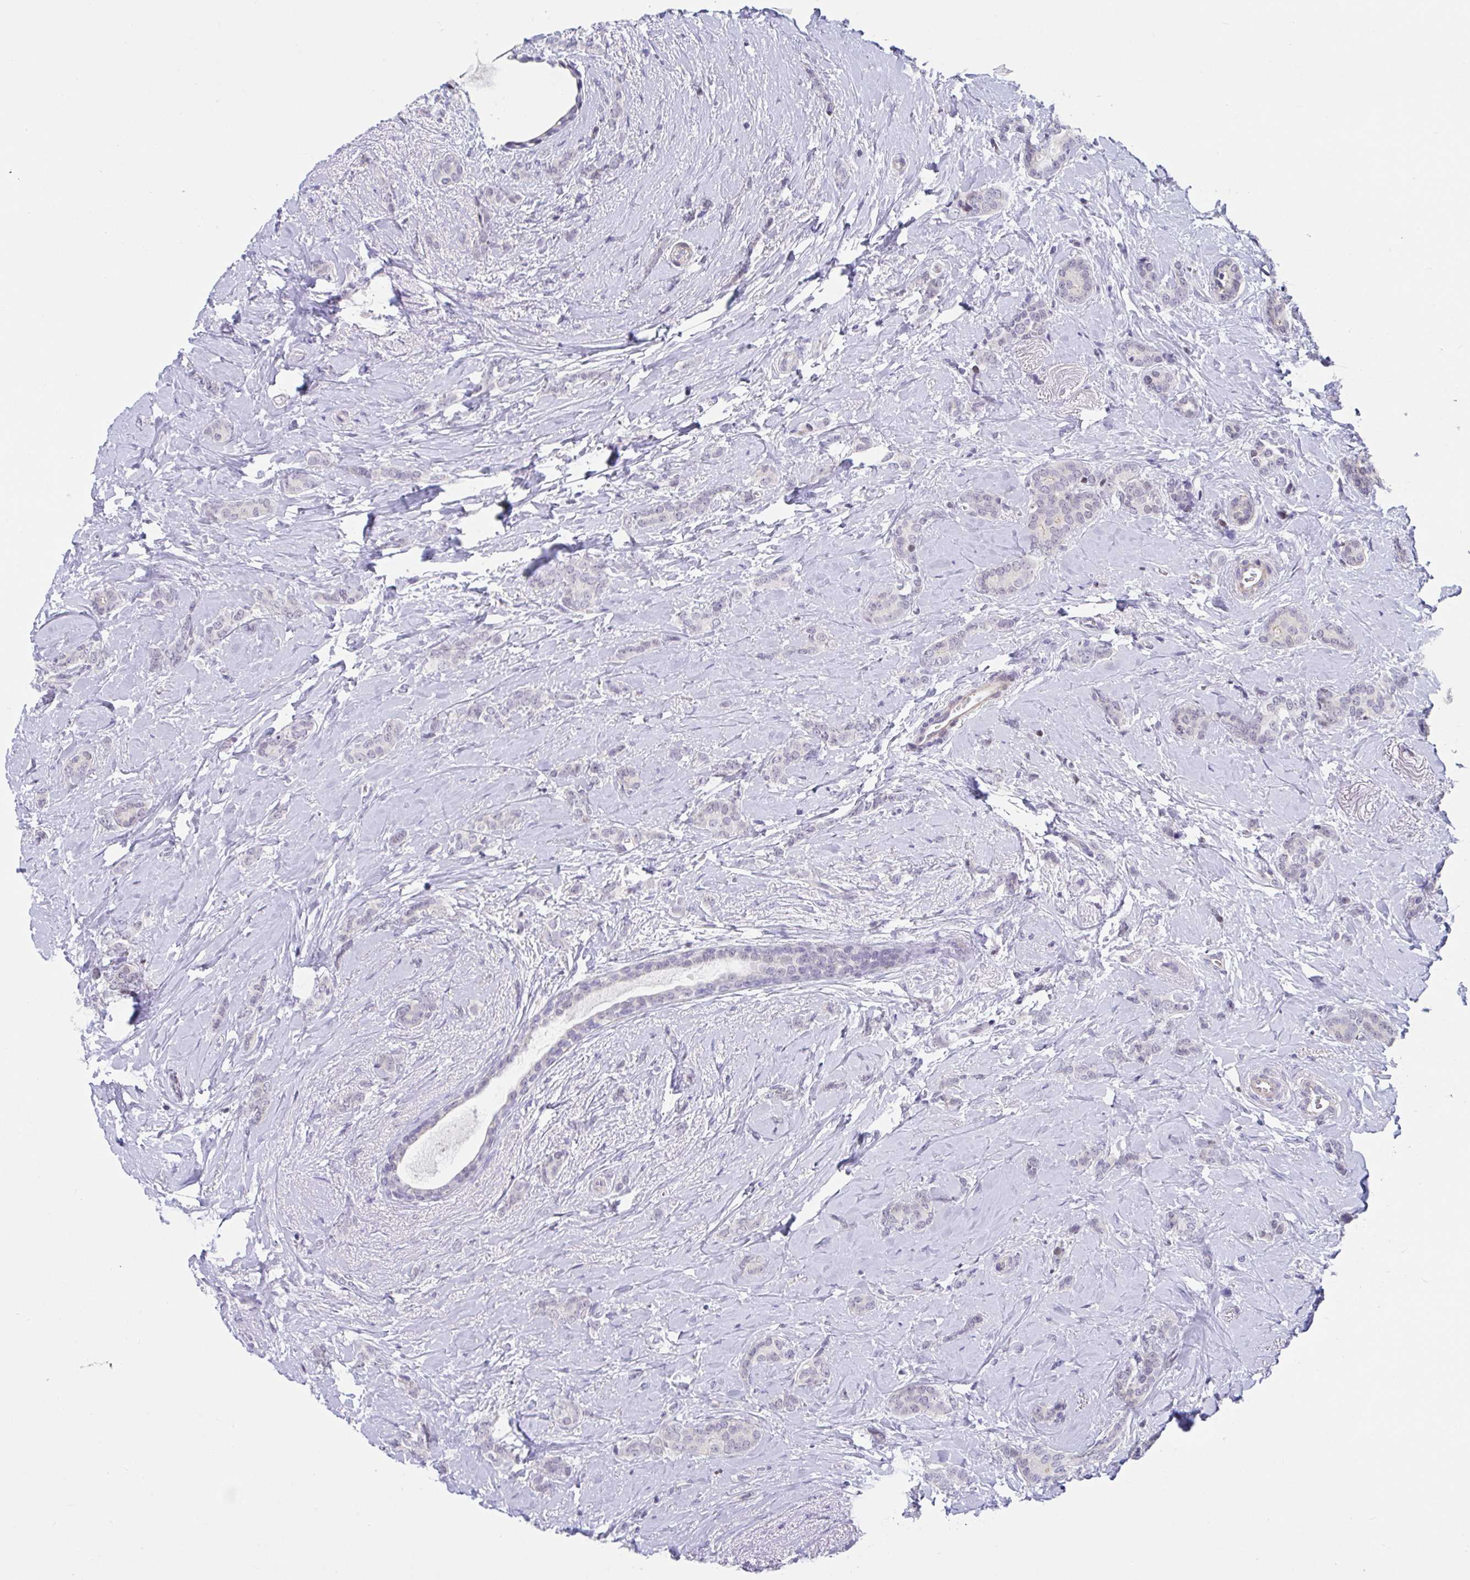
{"staining": {"intensity": "negative", "quantity": "none", "location": "none"}, "tissue": "breast cancer", "cell_type": "Tumor cells", "image_type": "cancer", "snomed": [{"axis": "morphology", "description": "Normal tissue, NOS"}, {"axis": "morphology", "description": "Duct carcinoma"}, {"axis": "topography", "description": "Breast"}], "caption": "The image reveals no significant staining in tumor cells of breast invasive ductal carcinoma. (Immunohistochemistry, brightfield microscopy, high magnification).", "gene": "WDR72", "patient": {"sex": "female", "age": 77}}